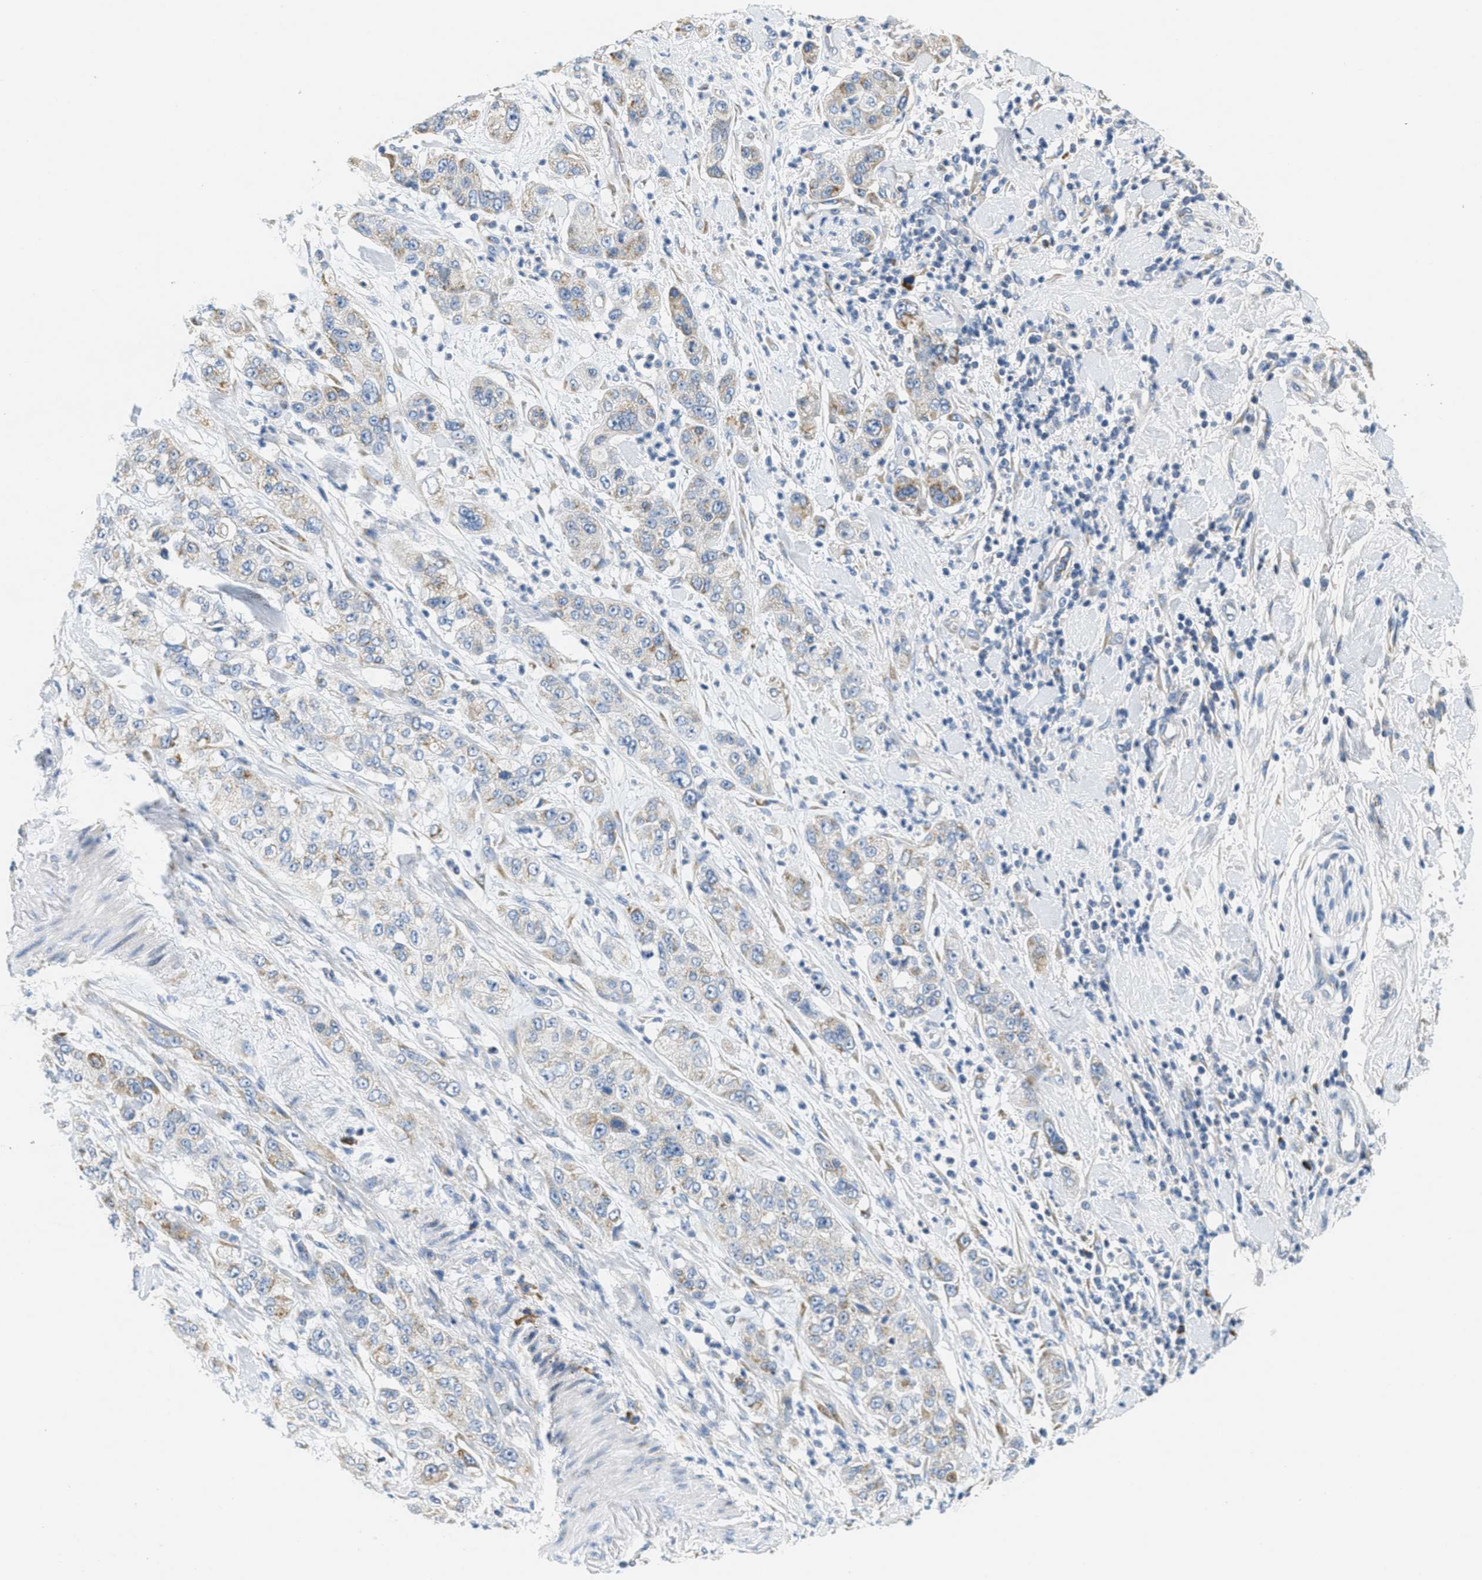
{"staining": {"intensity": "weak", "quantity": "25%-75%", "location": "cytoplasmic/membranous"}, "tissue": "pancreatic cancer", "cell_type": "Tumor cells", "image_type": "cancer", "snomed": [{"axis": "morphology", "description": "Adenocarcinoma, NOS"}, {"axis": "topography", "description": "Pancreas"}], "caption": "Human pancreatic adenocarcinoma stained with a protein marker exhibits weak staining in tumor cells.", "gene": "CA4", "patient": {"sex": "female", "age": 78}}